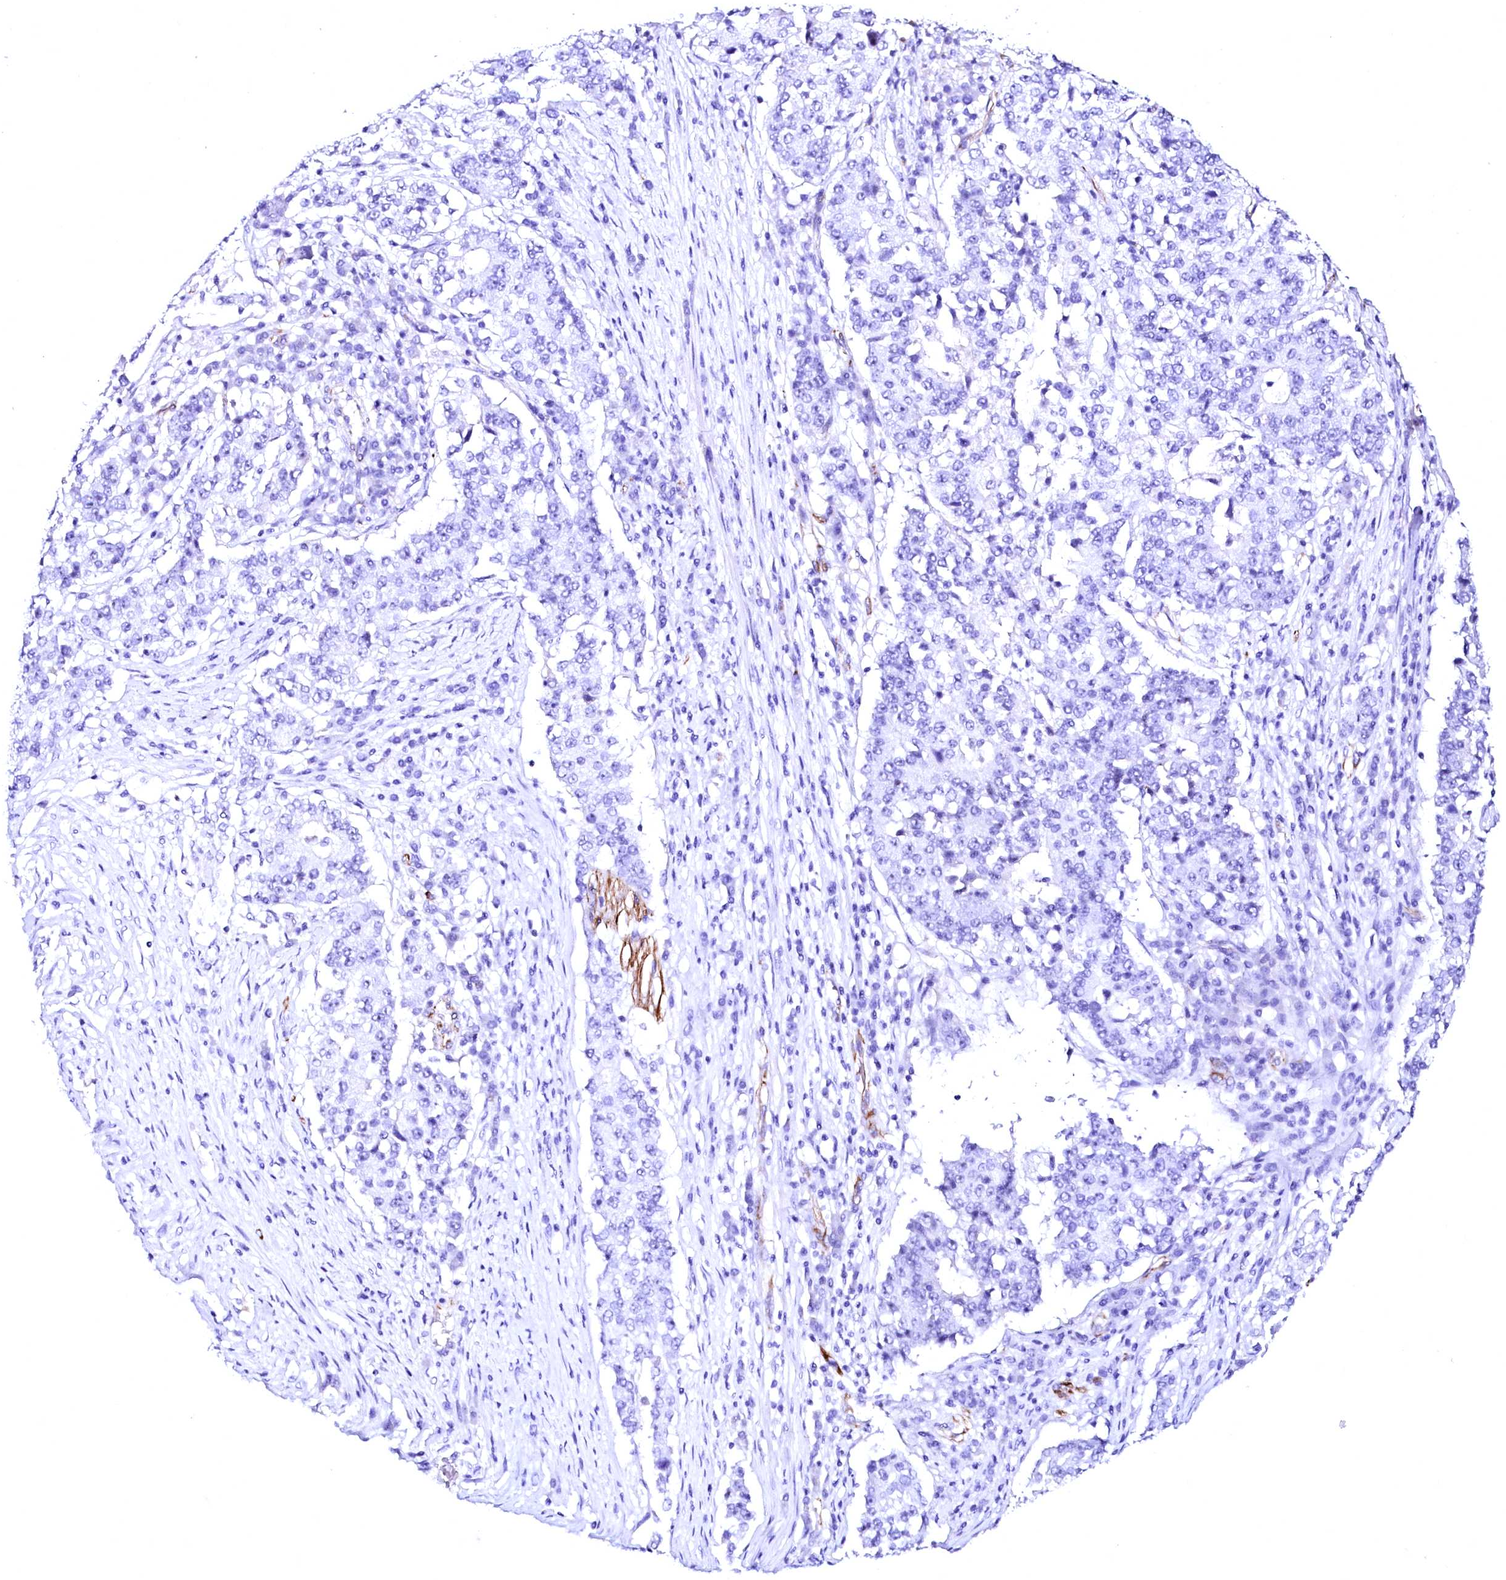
{"staining": {"intensity": "negative", "quantity": "none", "location": "none"}, "tissue": "stomach cancer", "cell_type": "Tumor cells", "image_type": "cancer", "snomed": [{"axis": "morphology", "description": "Adenocarcinoma, NOS"}, {"axis": "topography", "description": "Stomach"}], "caption": "Tumor cells show no significant positivity in stomach adenocarcinoma.", "gene": "SFR1", "patient": {"sex": "male", "age": 59}}